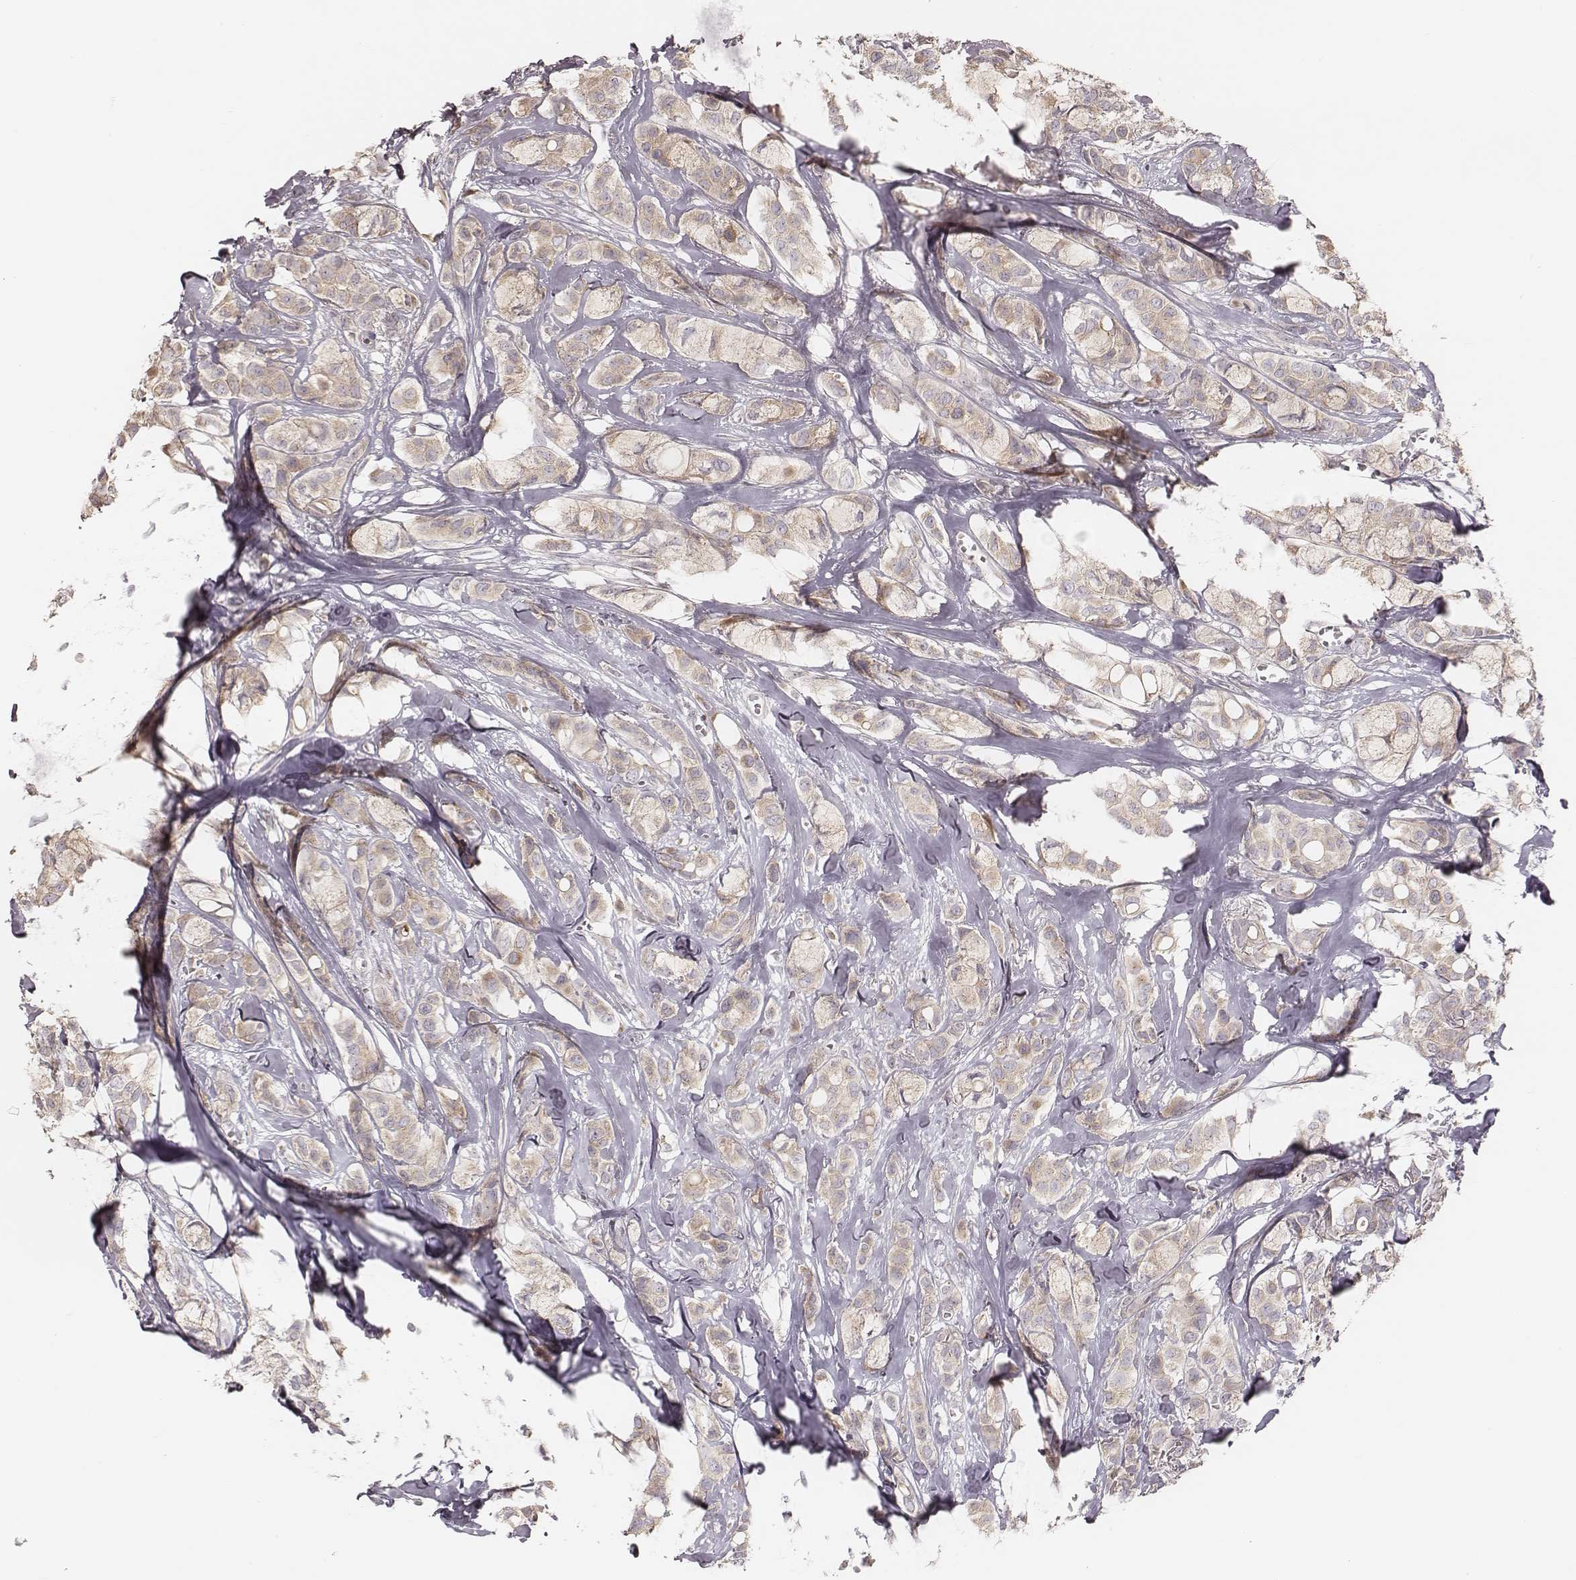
{"staining": {"intensity": "weak", "quantity": ">75%", "location": "cytoplasmic/membranous"}, "tissue": "breast cancer", "cell_type": "Tumor cells", "image_type": "cancer", "snomed": [{"axis": "morphology", "description": "Duct carcinoma"}, {"axis": "topography", "description": "Breast"}], "caption": "The immunohistochemical stain highlights weak cytoplasmic/membranous positivity in tumor cells of breast cancer (invasive ductal carcinoma) tissue. The protein is stained brown, and the nuclei are stained in blue (DAB (3,3'-diaminobenzidine) IHC with brightfield microscopy, high magnification).", "gene": "ABCA7", "patient": {"sex": "female", "age": 85}}